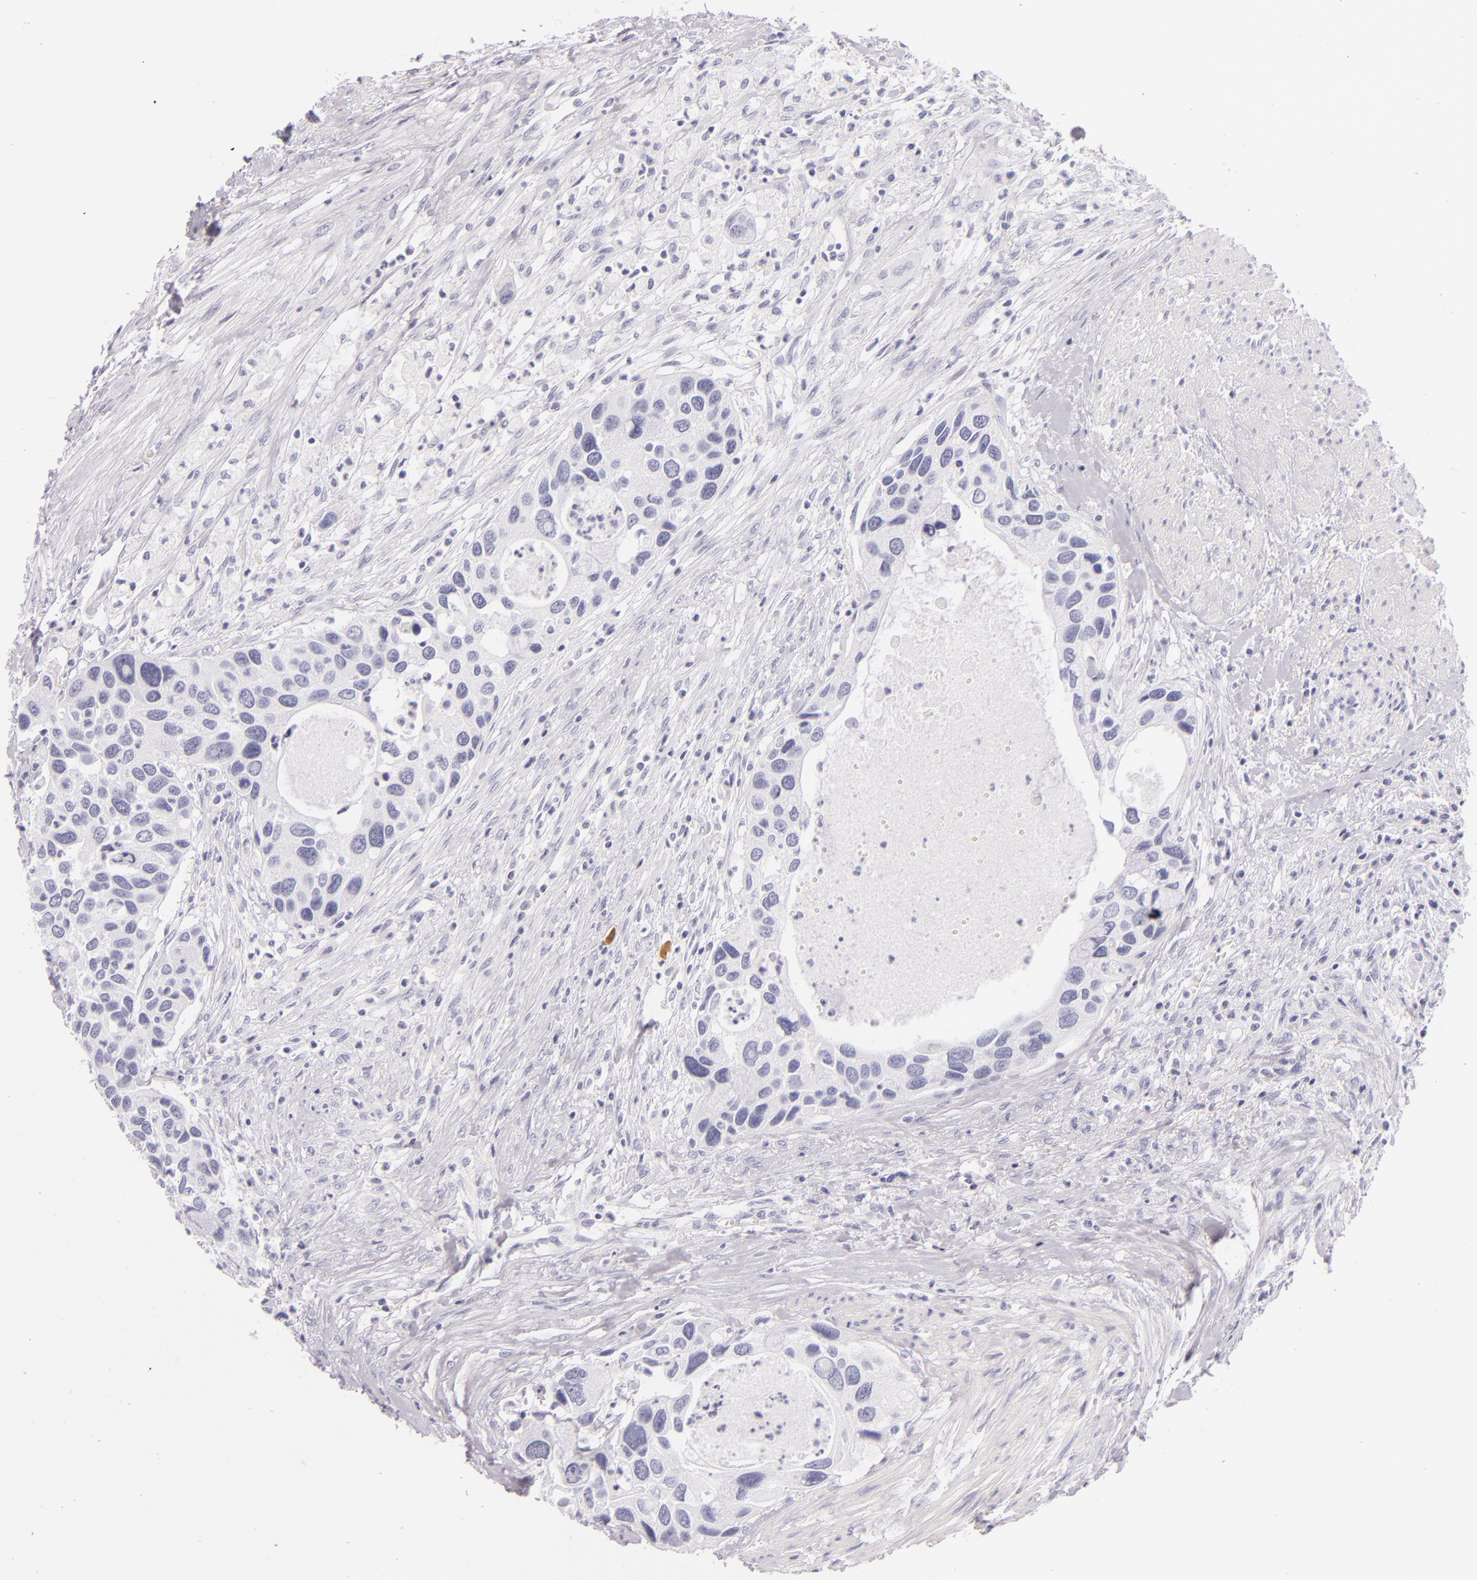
{"staining": {"intensity": "negative", "quantity": "none", "location": "none"}, "tissue": "urothelial cancer", "cell_type": "Tumor cells", "image_type": "cancer", "snomed": [{"axis": "morphology", "description": "Urothelial carcinoma, High grade"}, {"axis": "topography", "description": "Urinary bladder"}], "caption": "This is an IHC histopathology image of human urothelial cancer. There is no staining in tumor cells.", "gene": "INA", "patient": {"sex": "male", "age": 66}}